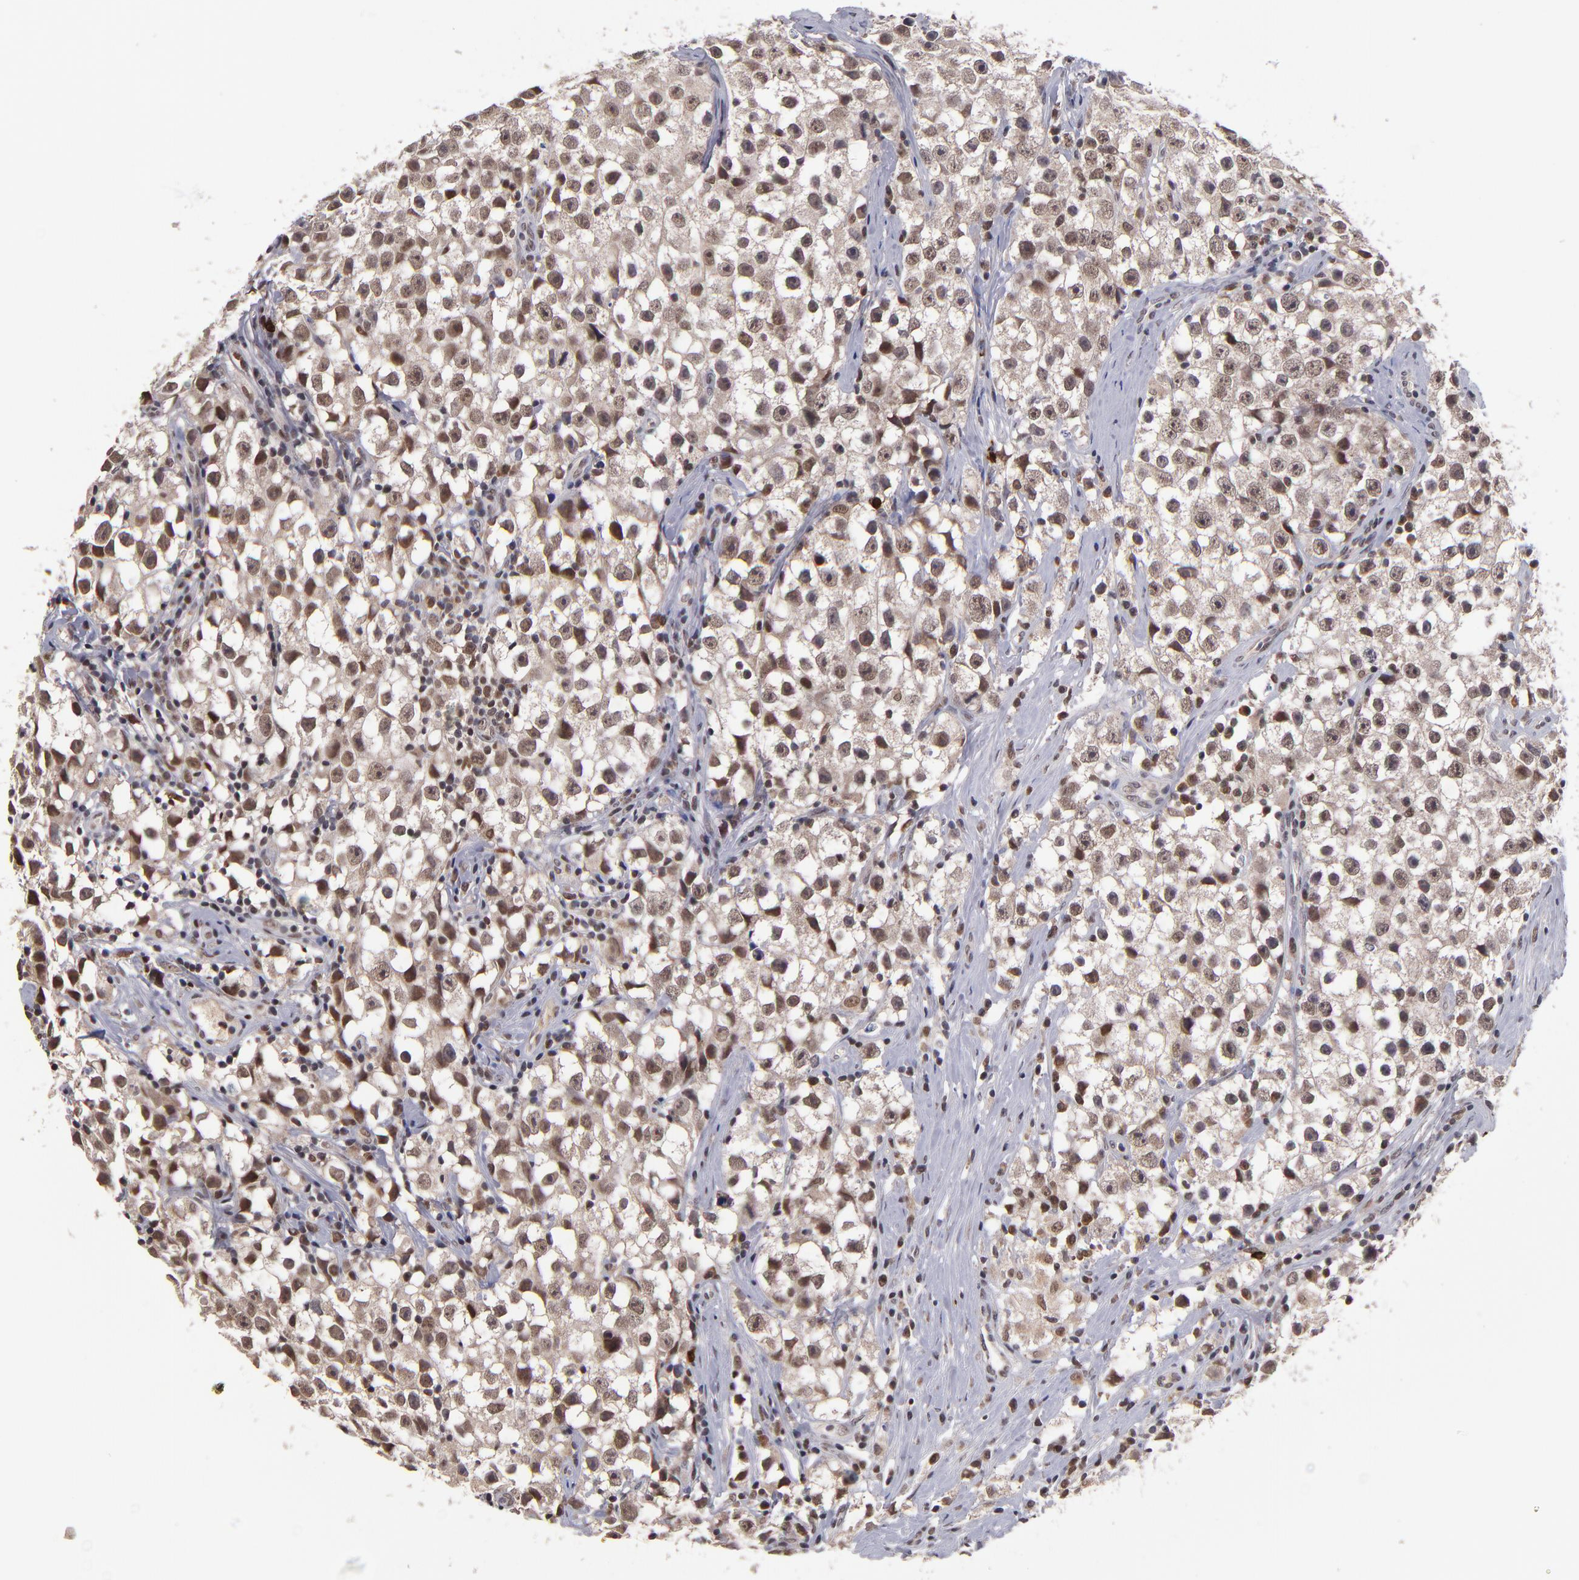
{"staining": {"intensity": "moderate", "quantity": ">75%", "location": "cytoplasmic/membranous,nuclear"}, "tissue": "testis cancer", "cell_type": "Tumor cells", "image_type": "cancer", "snomed": [{"axis": "morphology", "description": "Seminoma, NOS"}, {"axis": "topography", "description": "Testis"}], "caption": "A micrograph showing moderate cytoplasmic/membranous and nuclear staining in approximately >75% of tumor cells in testis cancer, as visualized by brown immunohistochemical staining.", "gene": "EP300", "patient": {"sex": "male", "age": 35}}